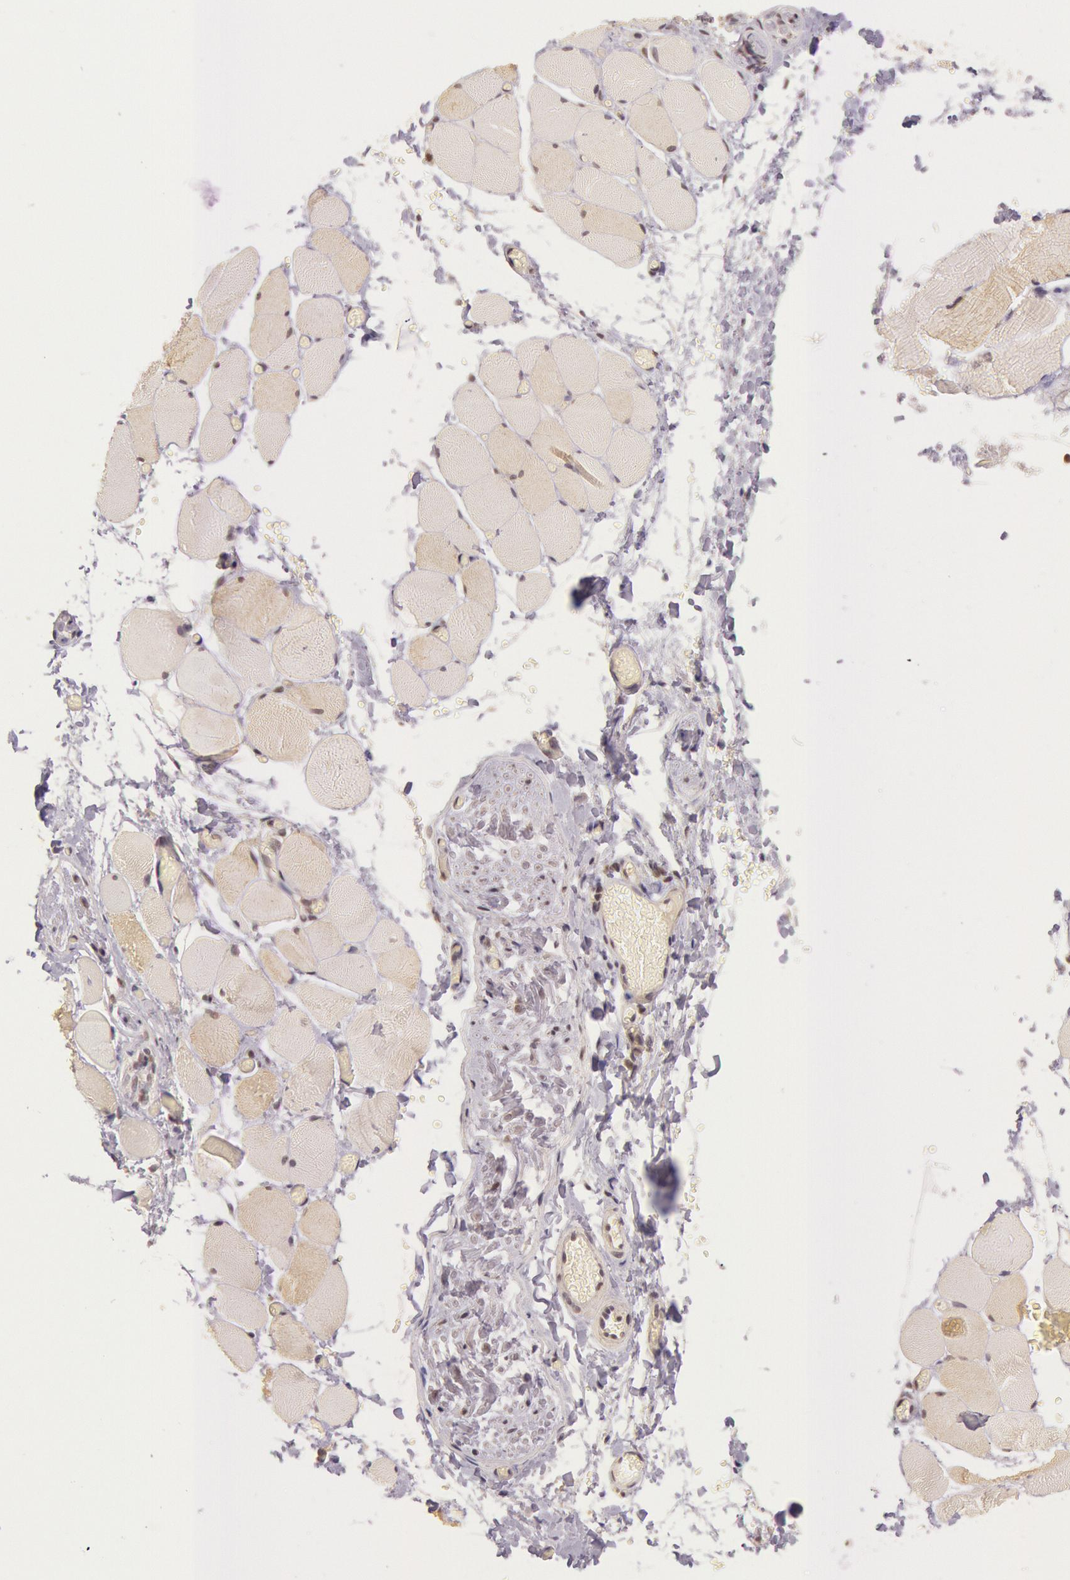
{"staining": {"intensity": "weak", "quantity": "25%-75%", "location": "cytoplasmic/membranous,nuclear"}, "tissue": "skeletal muscle", "cell_type": "Myocytes", "image_type": "normal", "snomed": [{"axis": "morphology", "description": "Normal tissue, NOS"}, {"axis": "topography", "description": "Skeletal muscle"}, {"axis": "topography", "description": "Soft tissue"}], "caption": "Benign skeletal muscle was stained to show a protein in brown. There is low levels of weak cytoplasmic/membranous,nuclear expression in approximately 25%-75% of myocytes.", "gene": "RTL10", "patient": {"sex": "female", "age": 58}}